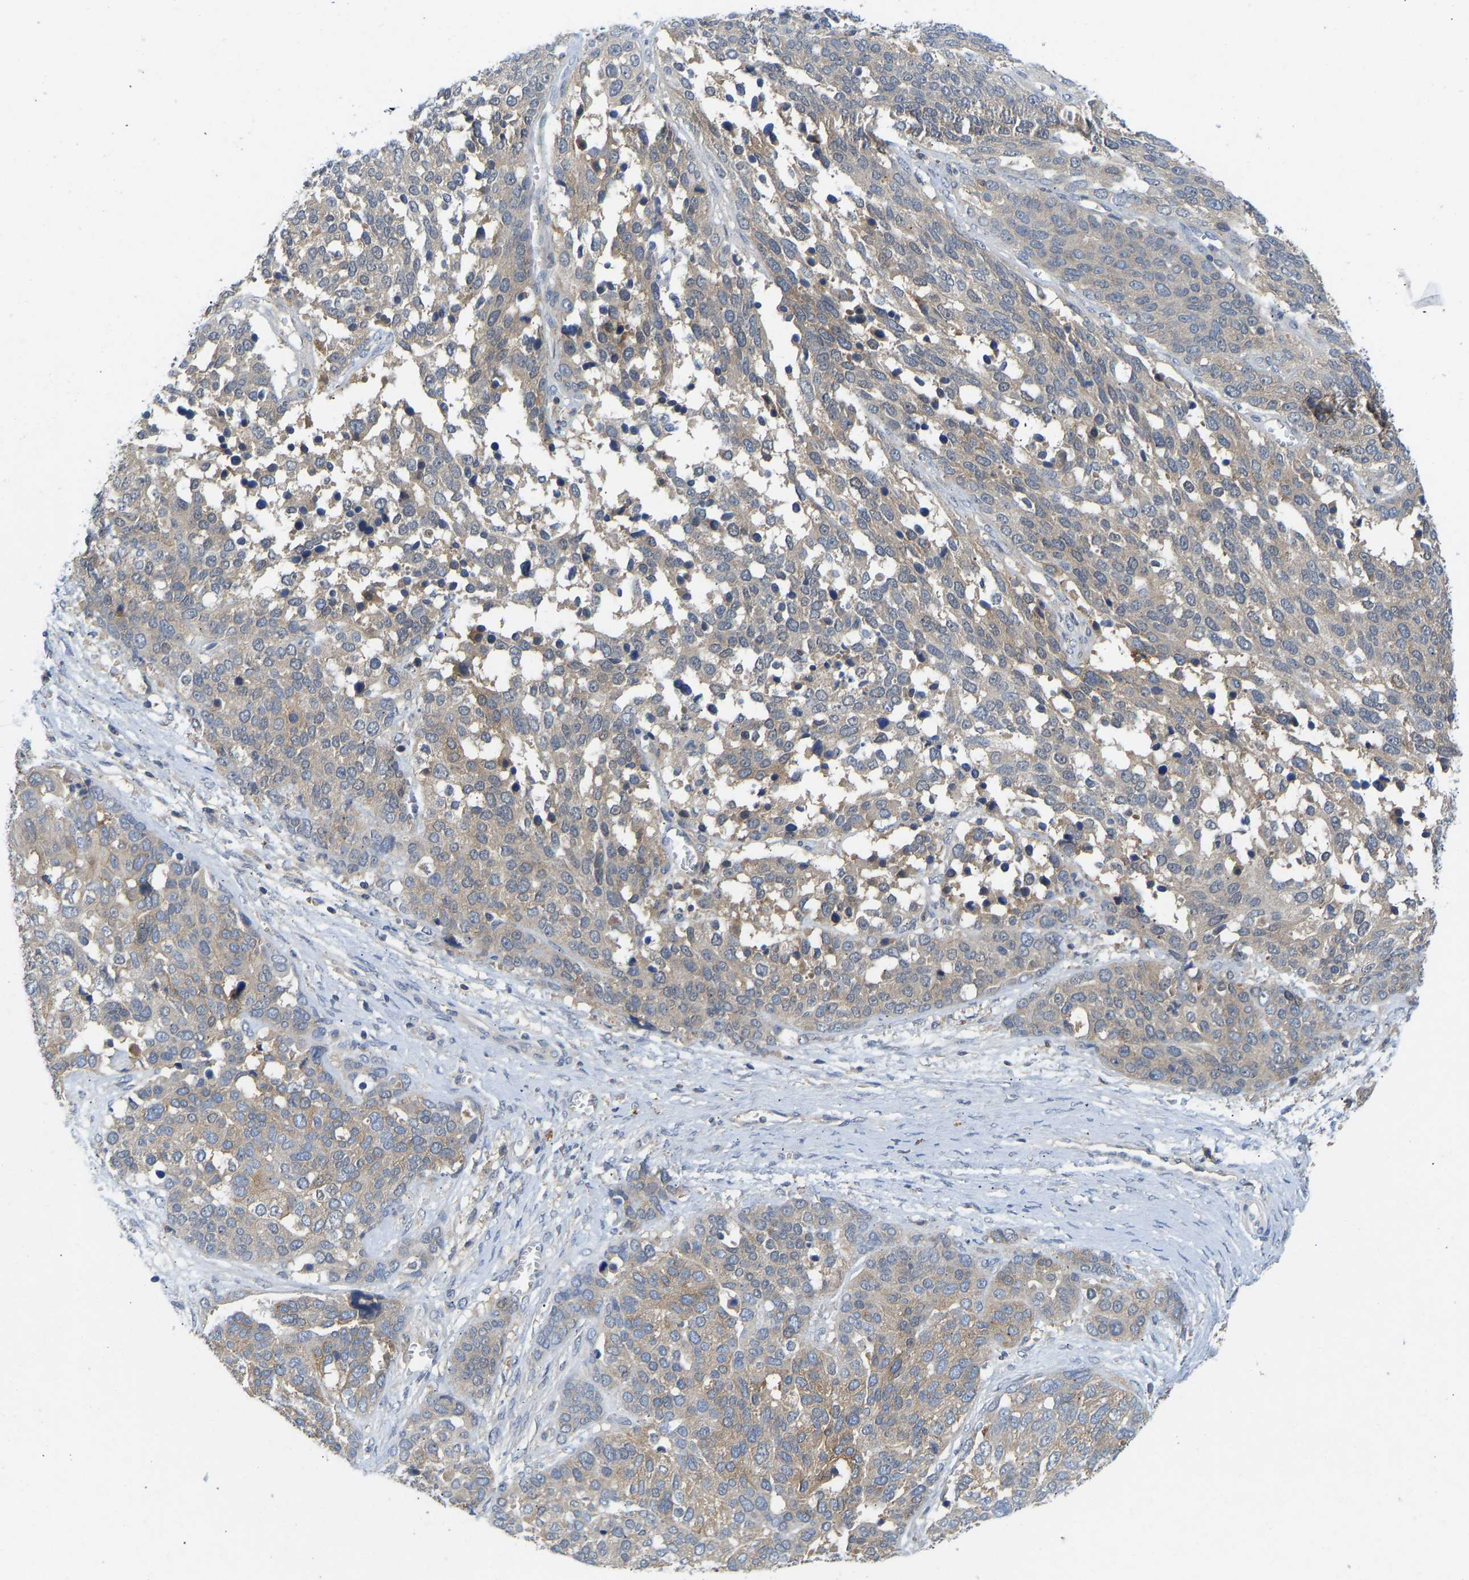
{"staining": {"intensity": "moderate", "quantity": ">75%", "location": "cytoplasmic/membranous"}, "tissue": "ovarian cancer", "cell_type": "Tumor cells", "image_type": "cancer", "snomed": [{"axis": "morphology", "description": "Cystadenocarcinoma, serous, NOS"}, {"axis": "topography", "description": "Ovary"}], "caption": "Brown immunohistochemical staining in human serous cystadenocarcinoma (ovarian) displays moderate cytoplasmic/membranous staining in about >75% of tumor cells.", "gene": "NDRG3", "patient": {"sex": "female", "age": 44}}